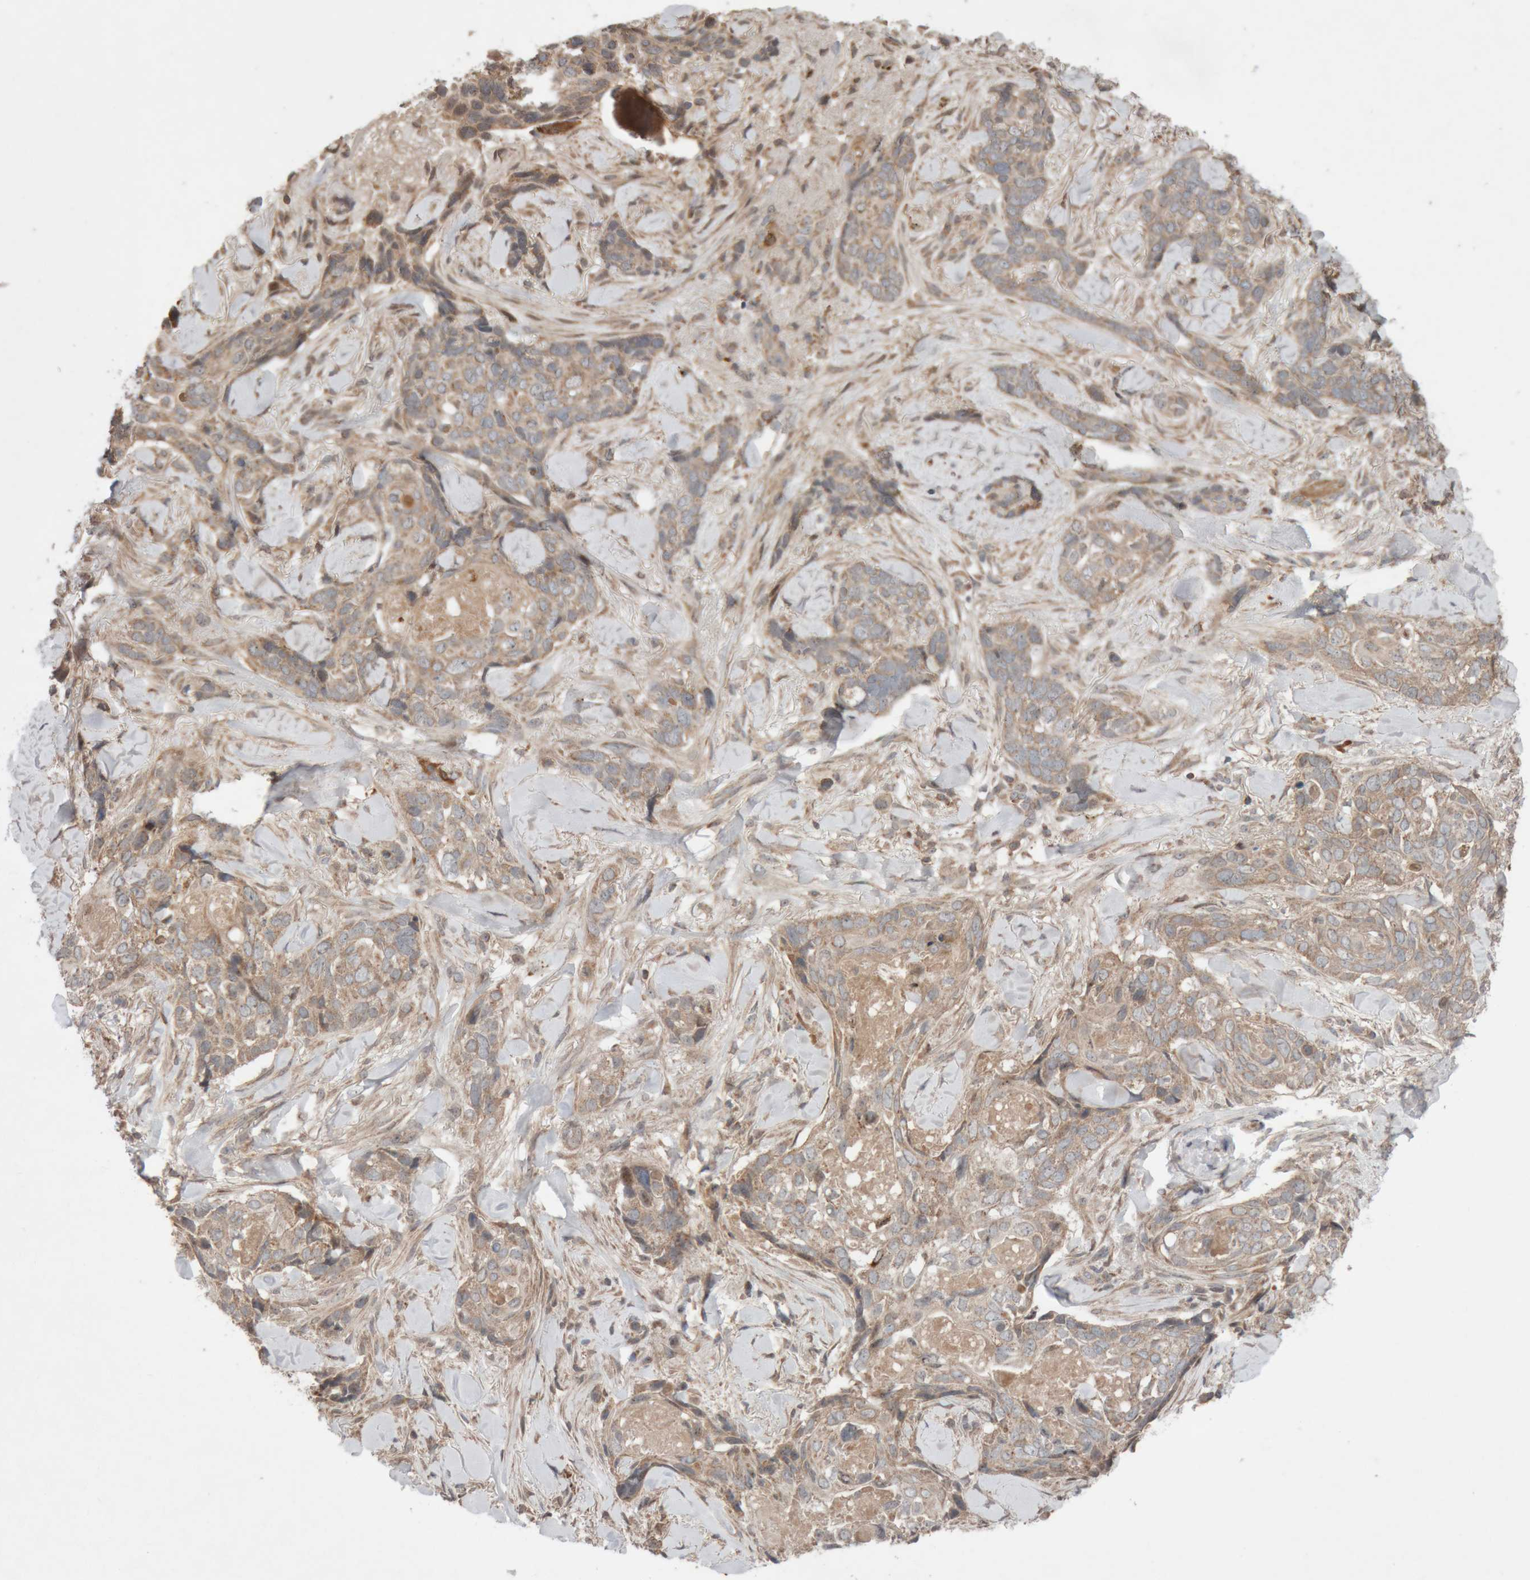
{"staining": {"intensity": "weak", "quantity": ">75%", "location": "cytoplasmic/membranous"}, "tissue": "skin cancer", "cell_type": "Tumor cells", "image_type": "cancer", "snomed": [{"axis": "morphology", "description": "Basal cell carcinoma"}, {"axis": "topography", "description": "Skin"}], "caption": "This is a photomicrograph of immunohistochemistry staining of skin cancer (basal cell carcinoma), which shows weak staining in the cytoplasmic/membranous of tumor cells.", "gene": "KIF21B", "patient": {"sex": "female", "age": 82}}